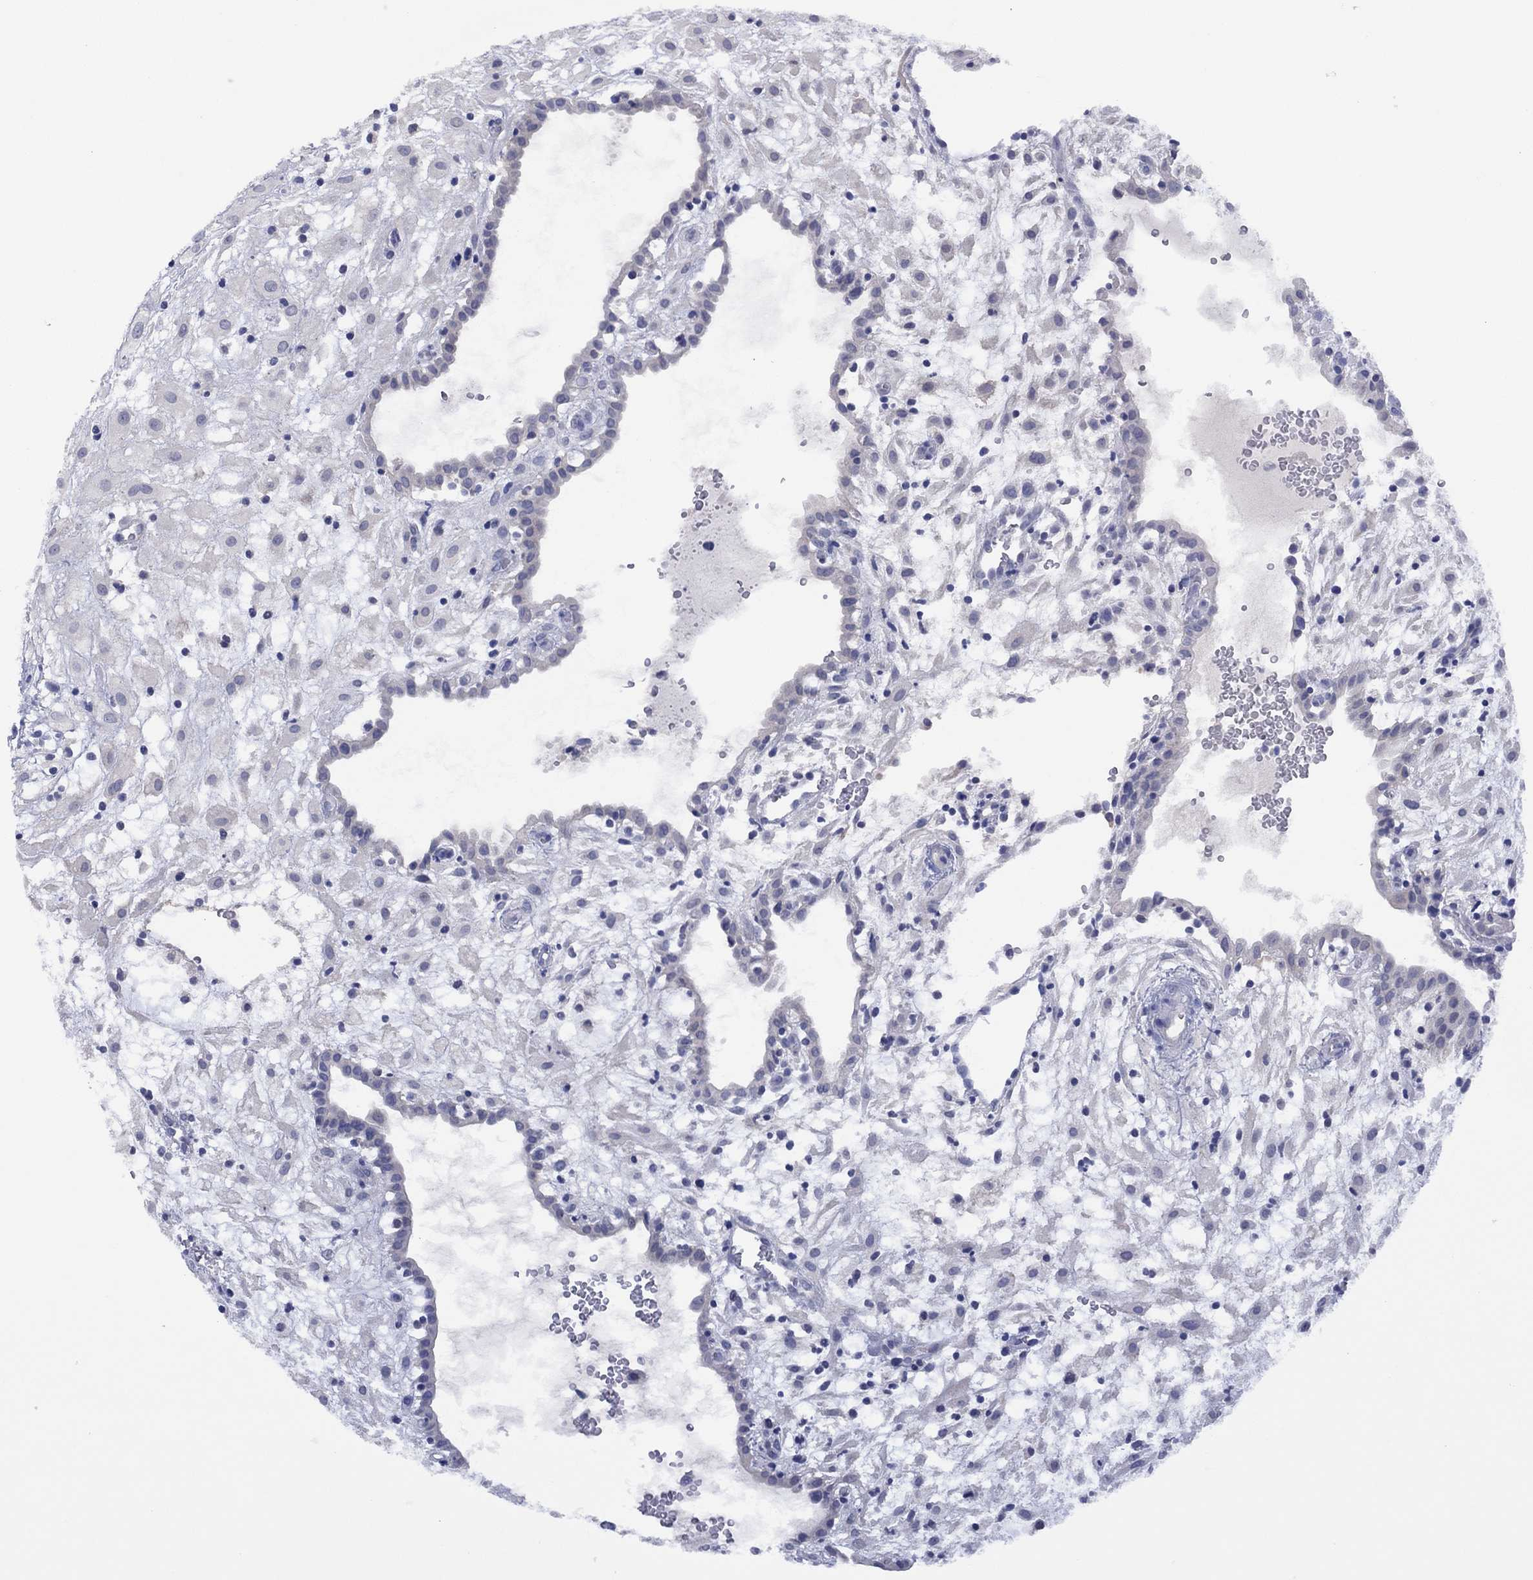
{"staining": {"intensity": "negative", "quantity": "none", "location": "none"}, "tissue": "placenta", "cell_type": "Decidual cells", "image_type": "normal", "snomed": [{"axis": "morphology", "description": "Normal tissue, NOS"}, {"axis": "topography", "description": "Placenta"}], "caption": "Decidual cells are negative for brown protein staining in unremarkable placenta. (Stains: DAB (3,3'-diaminobenzidine) immunohistochemistry (IHC) with hematoxylin counter stain, Microscopy: brightfield microscopy at high magnification).", "gene": "CYP2B6", "patient": {"sex": "female", "age": 24}}